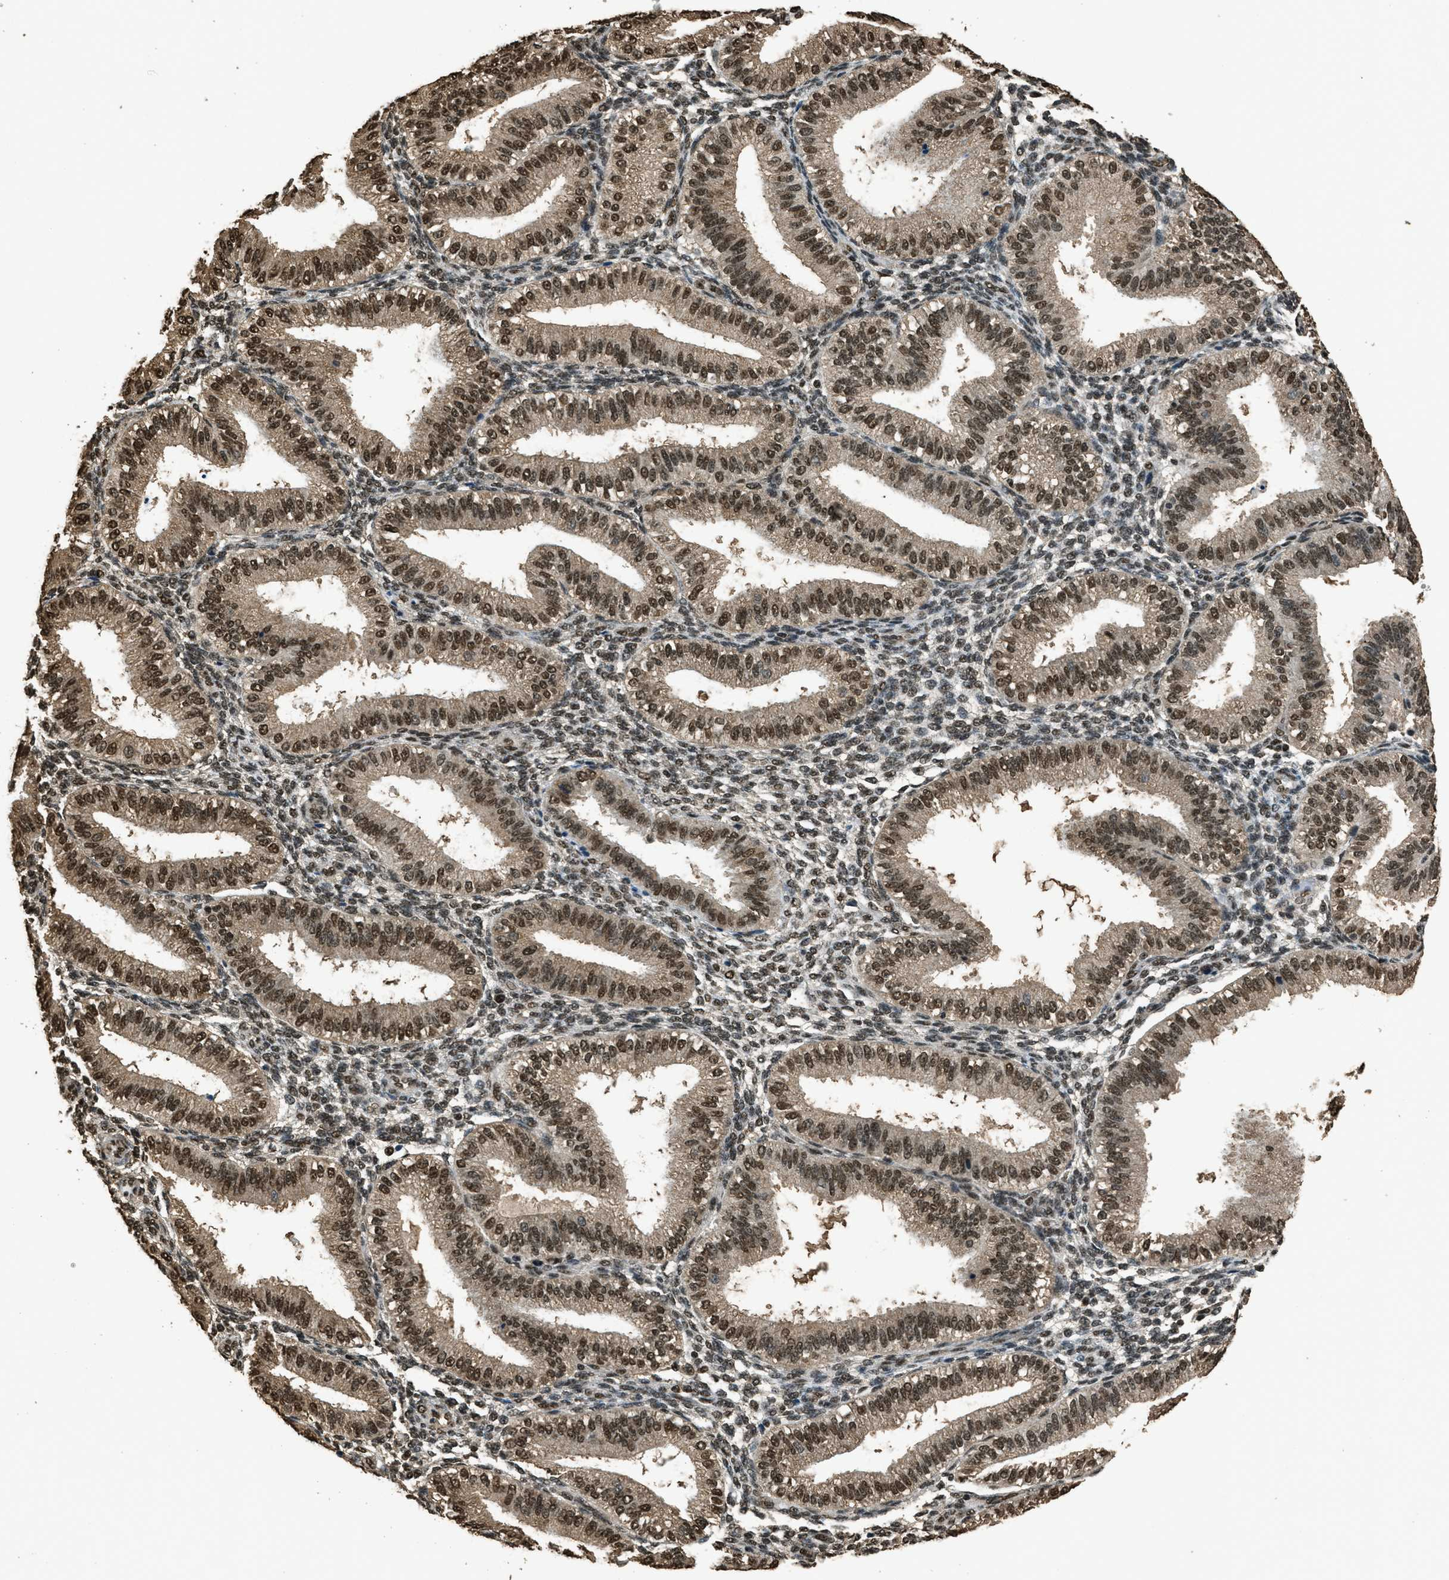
{"staining": {"intensity": "moderate", "quantity": ">75%", "location": "nuclear"}, "tissue": "endometrium", "cell_type": "Cells in endometrial stroma", "image_type": "normal", "snomed": [{"axis": "morphology", "description": "Normal tissue, NOS"}, {"axis": "topography", "description": "Endometrium"}], "caption": "Human endometrium stained for a protein (brown) demonstrates moderate nuclear positive expression in approximately >75% of cells in endometrial stroma.", "gene": "MYB", "patient": {"sex": "female", "age": 39}}